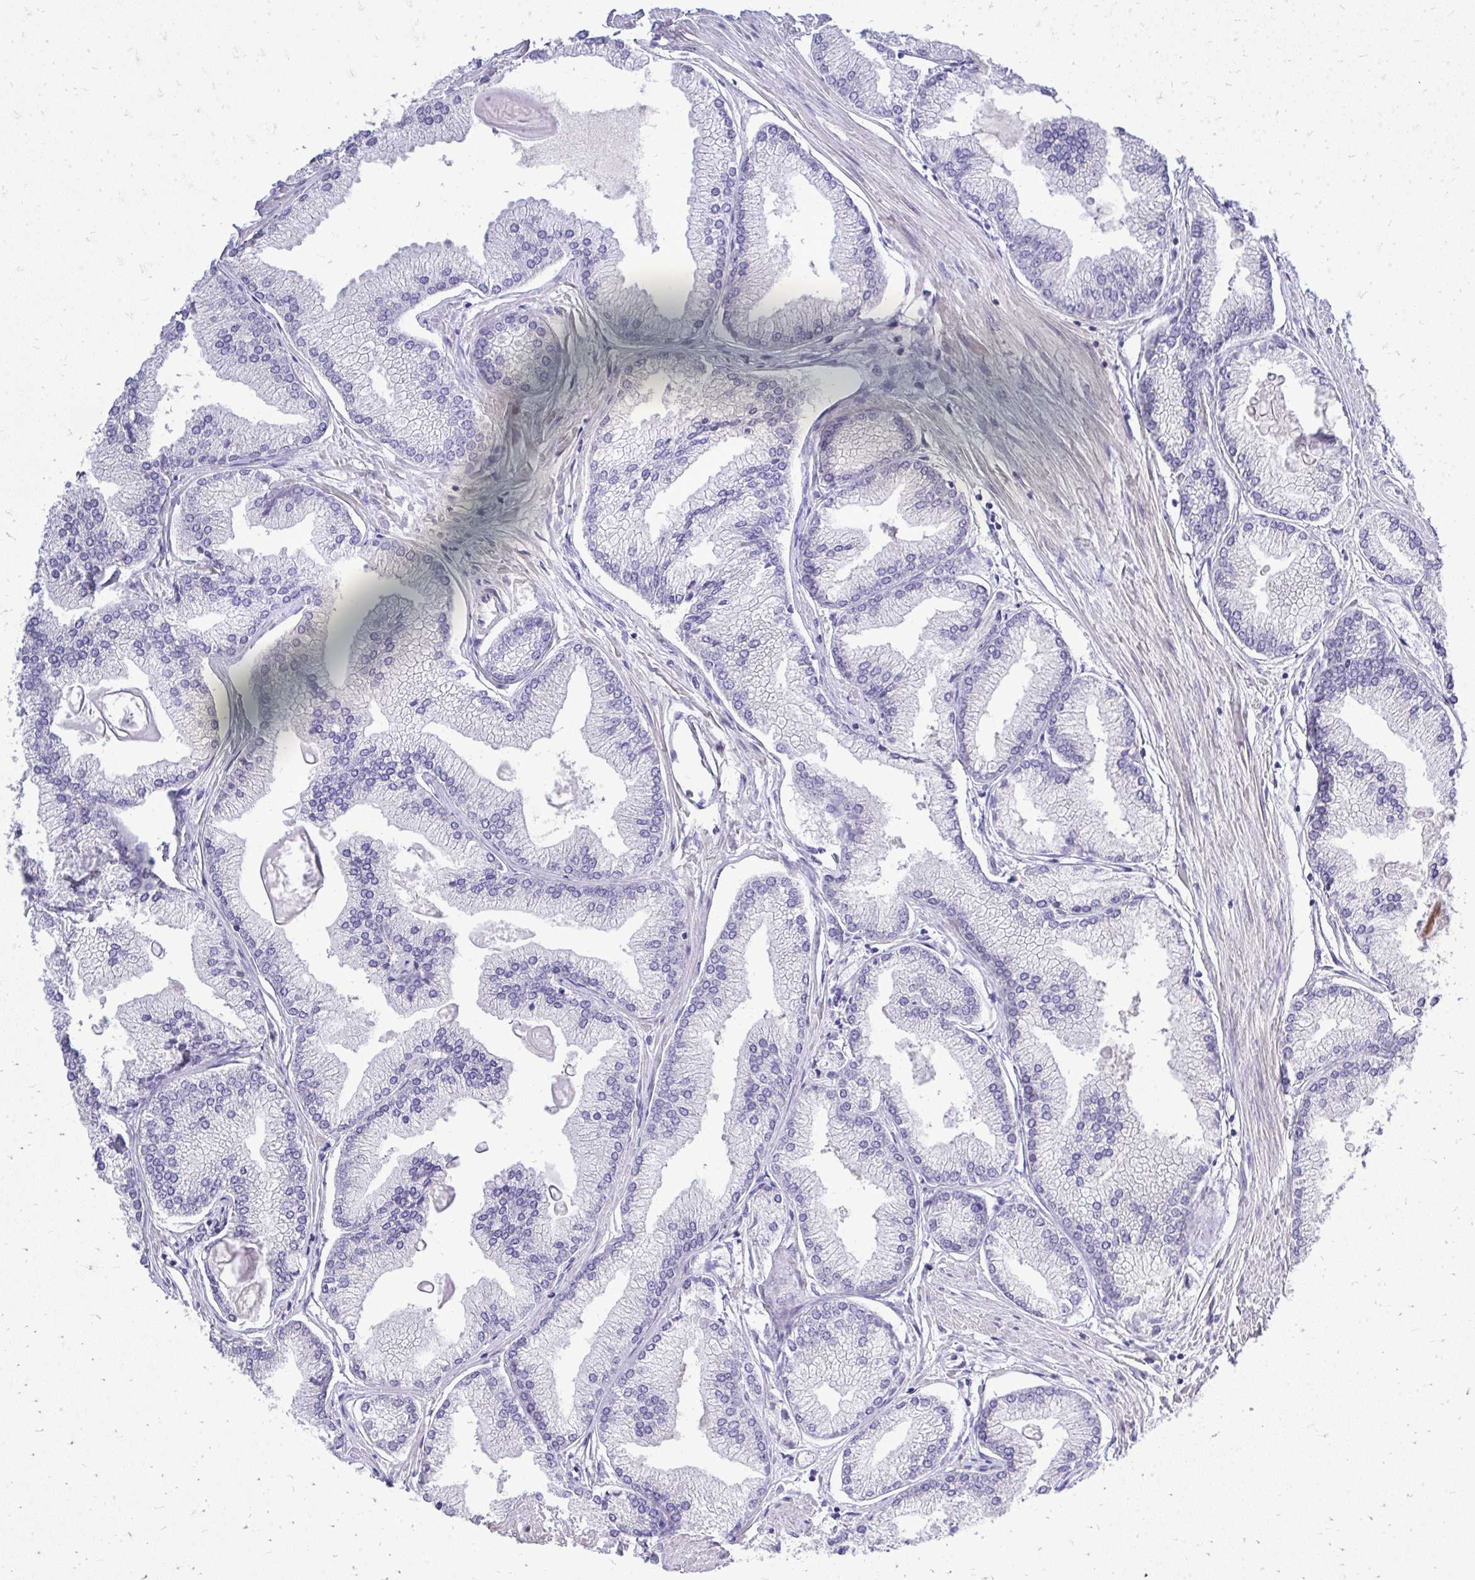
{"staining": {"intensity": "negative", "quantity": "none", "location": "none"}, "tissue": "prostate cancer", "cell_type": "Tumor cells", "image_type": "cancer", "snomed": [{"axis": "morphology", "description": "Adenocarcinoma, High grade"}, {"axis": "topography", "description": "Prostate"}], "caption": "Immunohistochemical staining of prostate cancer (high-grade adenocarcinoma) exhibits no significant staining in tumor cells. (Brightfield microscopy of DAB (3,3'-diaminobenzidine) immunohistochemistry (IHC) at high magnification).", "gene": "OR8D1", "patient": {"sex": "male", "age": 68}}